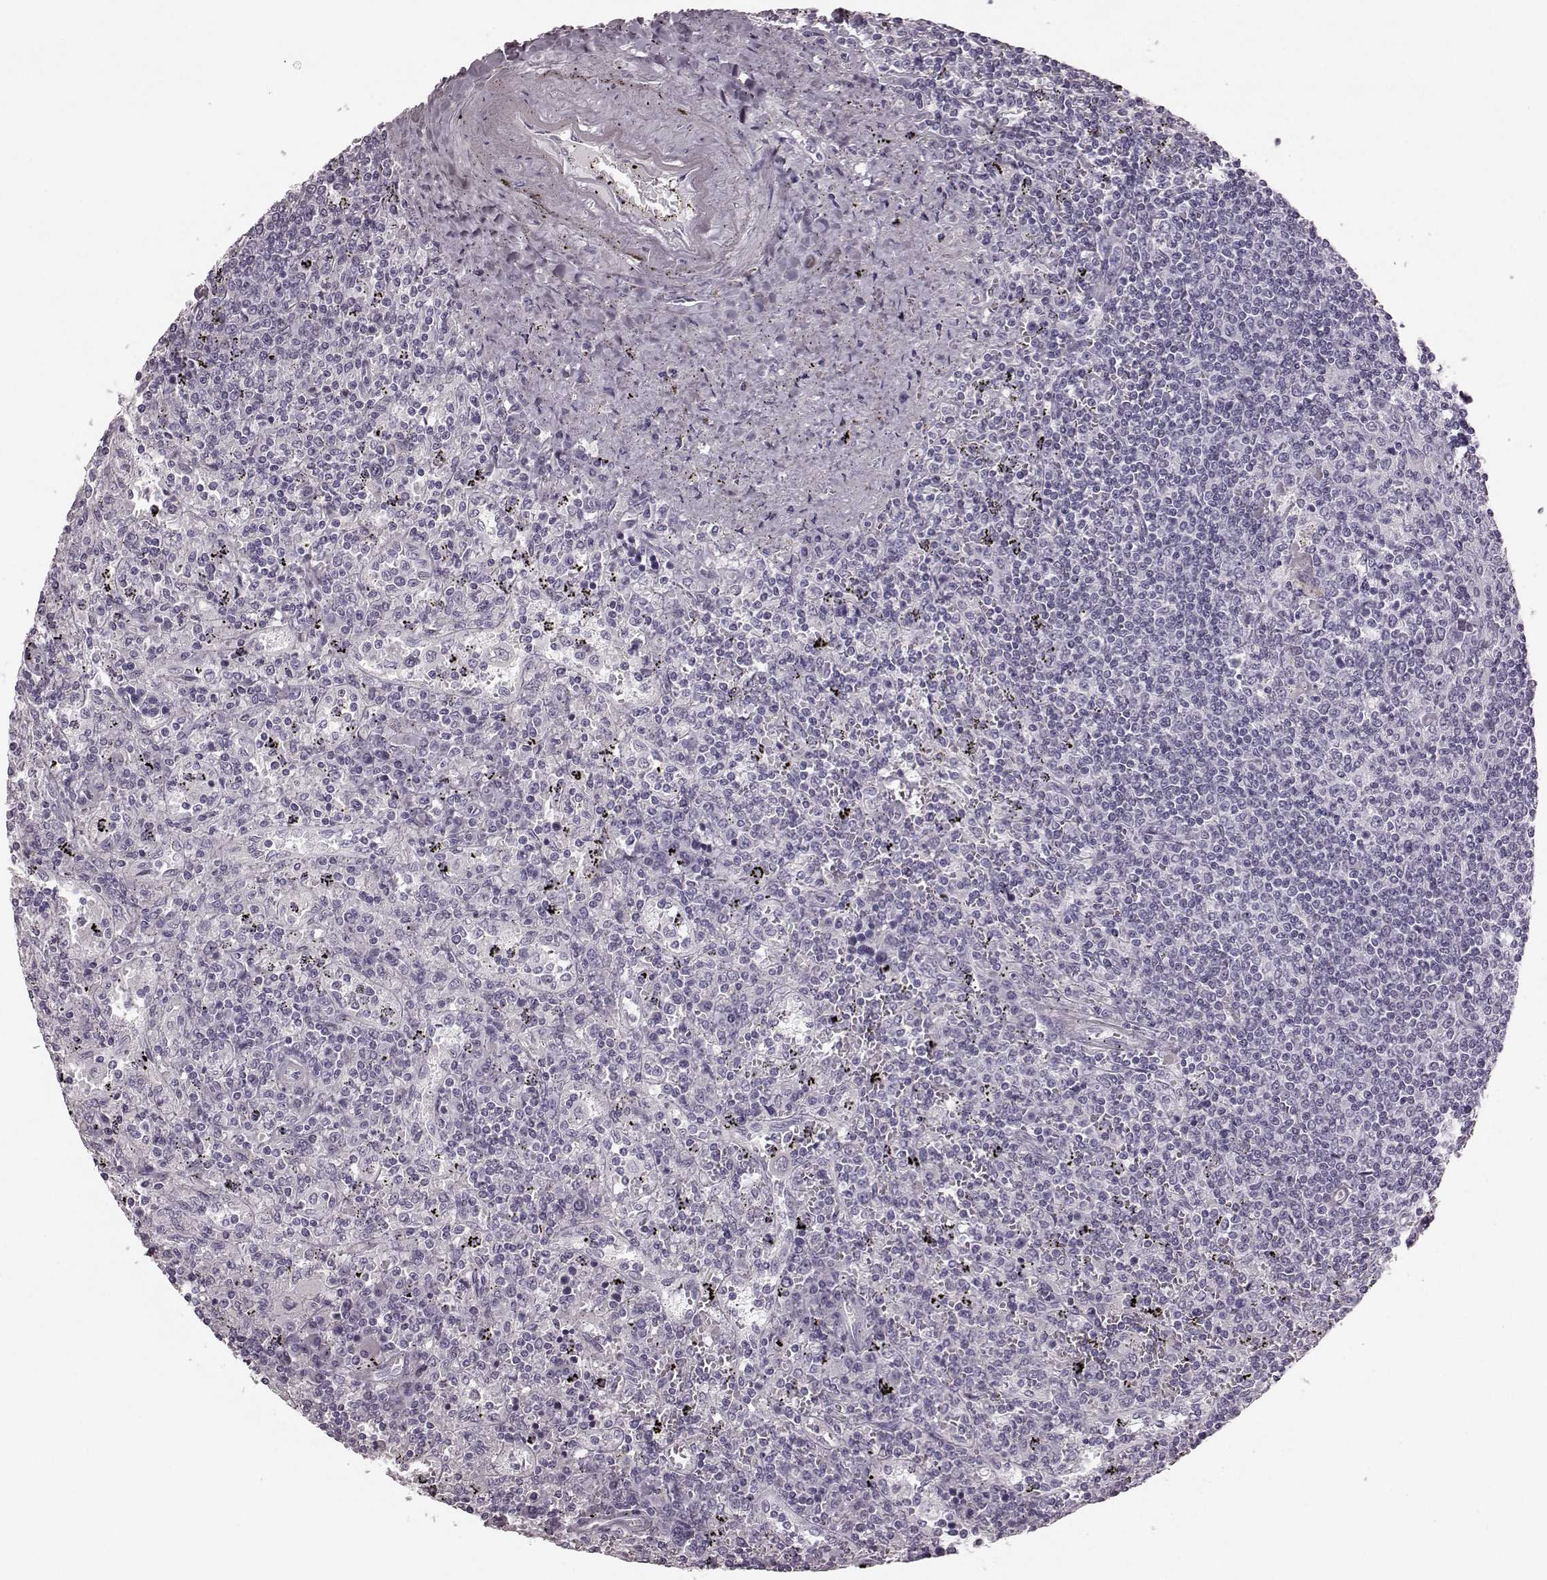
{"staining": {"intensity": "negative", "quantity": "none", "location": "none"}, "tissue": "lymphoma", "cell_type": "Tumor cells", "image_type": "cancer", "snomed": [{"axis": "morphology", "description": "Malignant lymphoma, non-Hodgkin's type, Low grade"}, {"axis": "topography", "description": "Spleen"}], "caption": "This histopathology image is of lymphoma stained with immunohistochemistry to label a protein in brown with the nuclei are counter-stained blue. There is no positivity in tumor cells. (DAB (3,3'-diaminobenzidine) IHC visualized using brightfield microscopy, high magnification).", "gene": "TRPM1", "patient": {"sex": "male", "age": 62}}